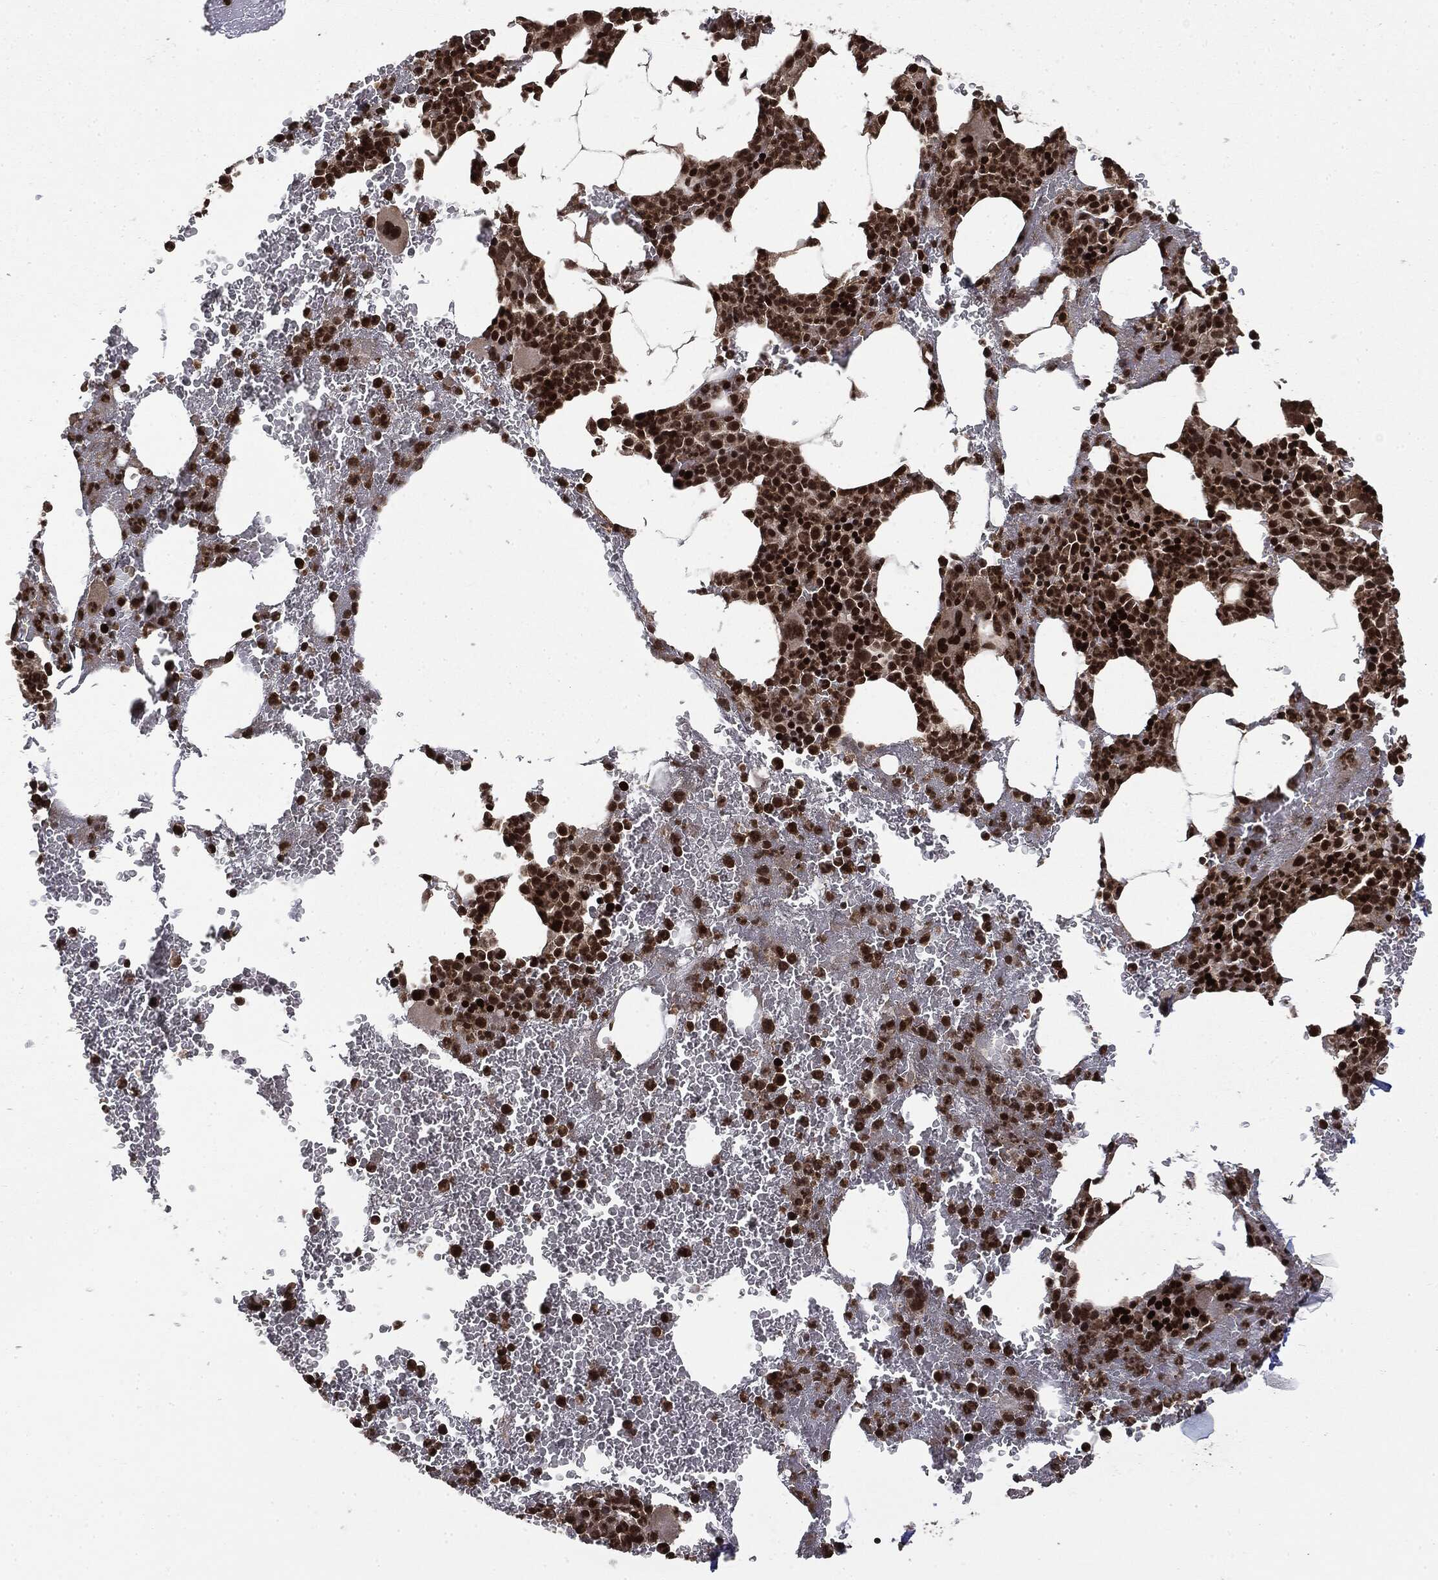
{"staining": {"intensity": "strong", "quantity": ">75%", "location": "nuclear"}, "tissue": "bone marrow", "cell_type": "Hematopoietic cells", "image_type": "normal", "snomed": [{"axis": "morphology", "description": "Normal tissue, NOS"}, {"axis": "topography", "description": "Bone marrow"}], "caption": "Protein staining of benign bone marrow reveals strong nuclear expression in about >75% of hematopoietic cells.", "gene": "CTDP1", "patient": {"sex": "male", "age": 91}}